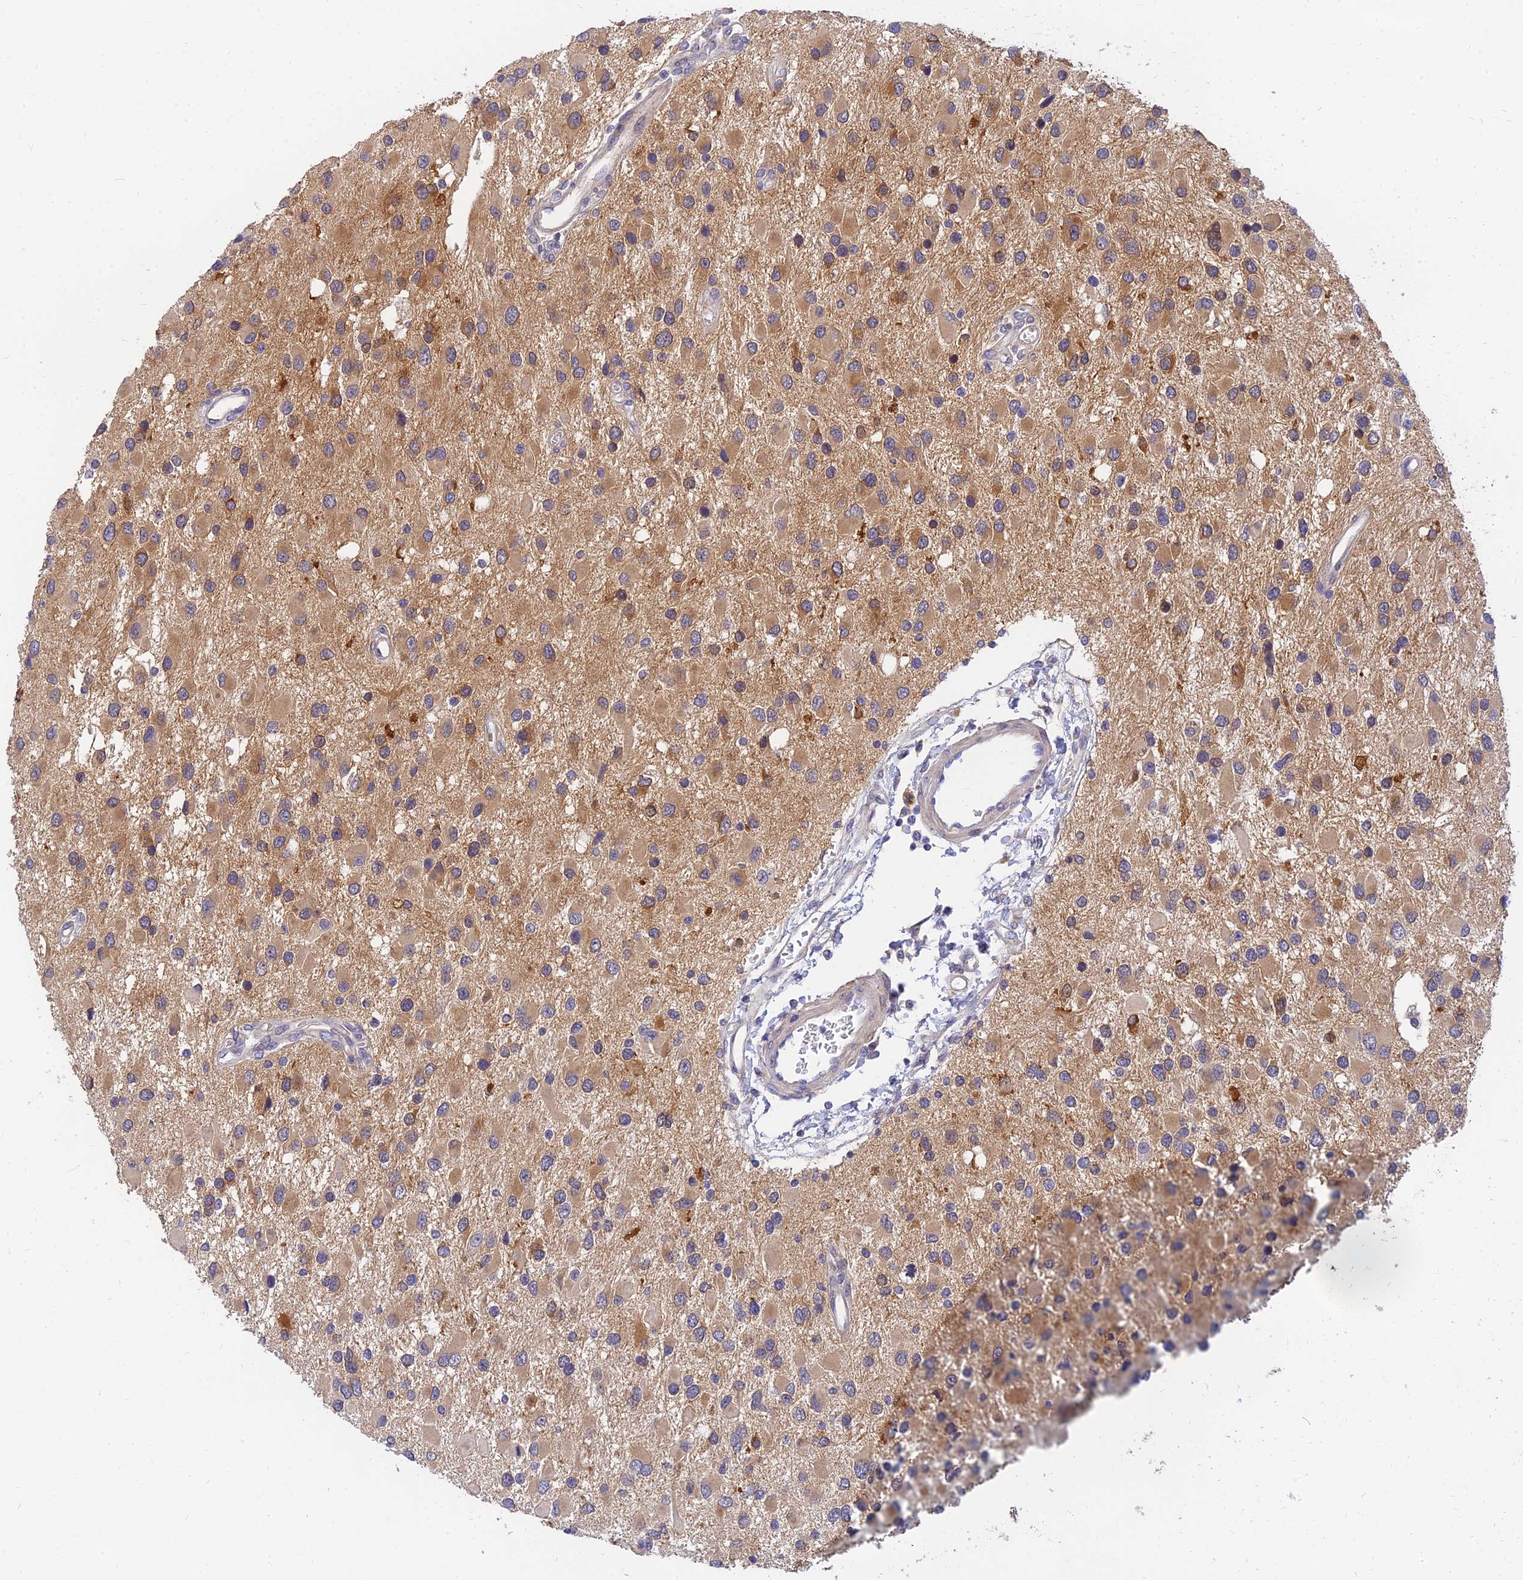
{"staining": {"intensity": "moderate", "quantity": "<25%", "location": "cytoplasmic/membranous"}, "tissue": "glioma", "cell_type": "Tumor cells", "image_type": "cancer", "snomed": [{"axis": "morphology", "description": "Glioma, malignant, High grade"}, {"axis": "topography", "description": "Brain"}], "caption": "Immunohistochemical staining of human glioma demonstrates low levels of moderate cytoplasmic/membranous protein positivity in approximately <25% of tumor cells.", "gene": "ANKS4B", "patient": {"sex": "male", "age": 53}}